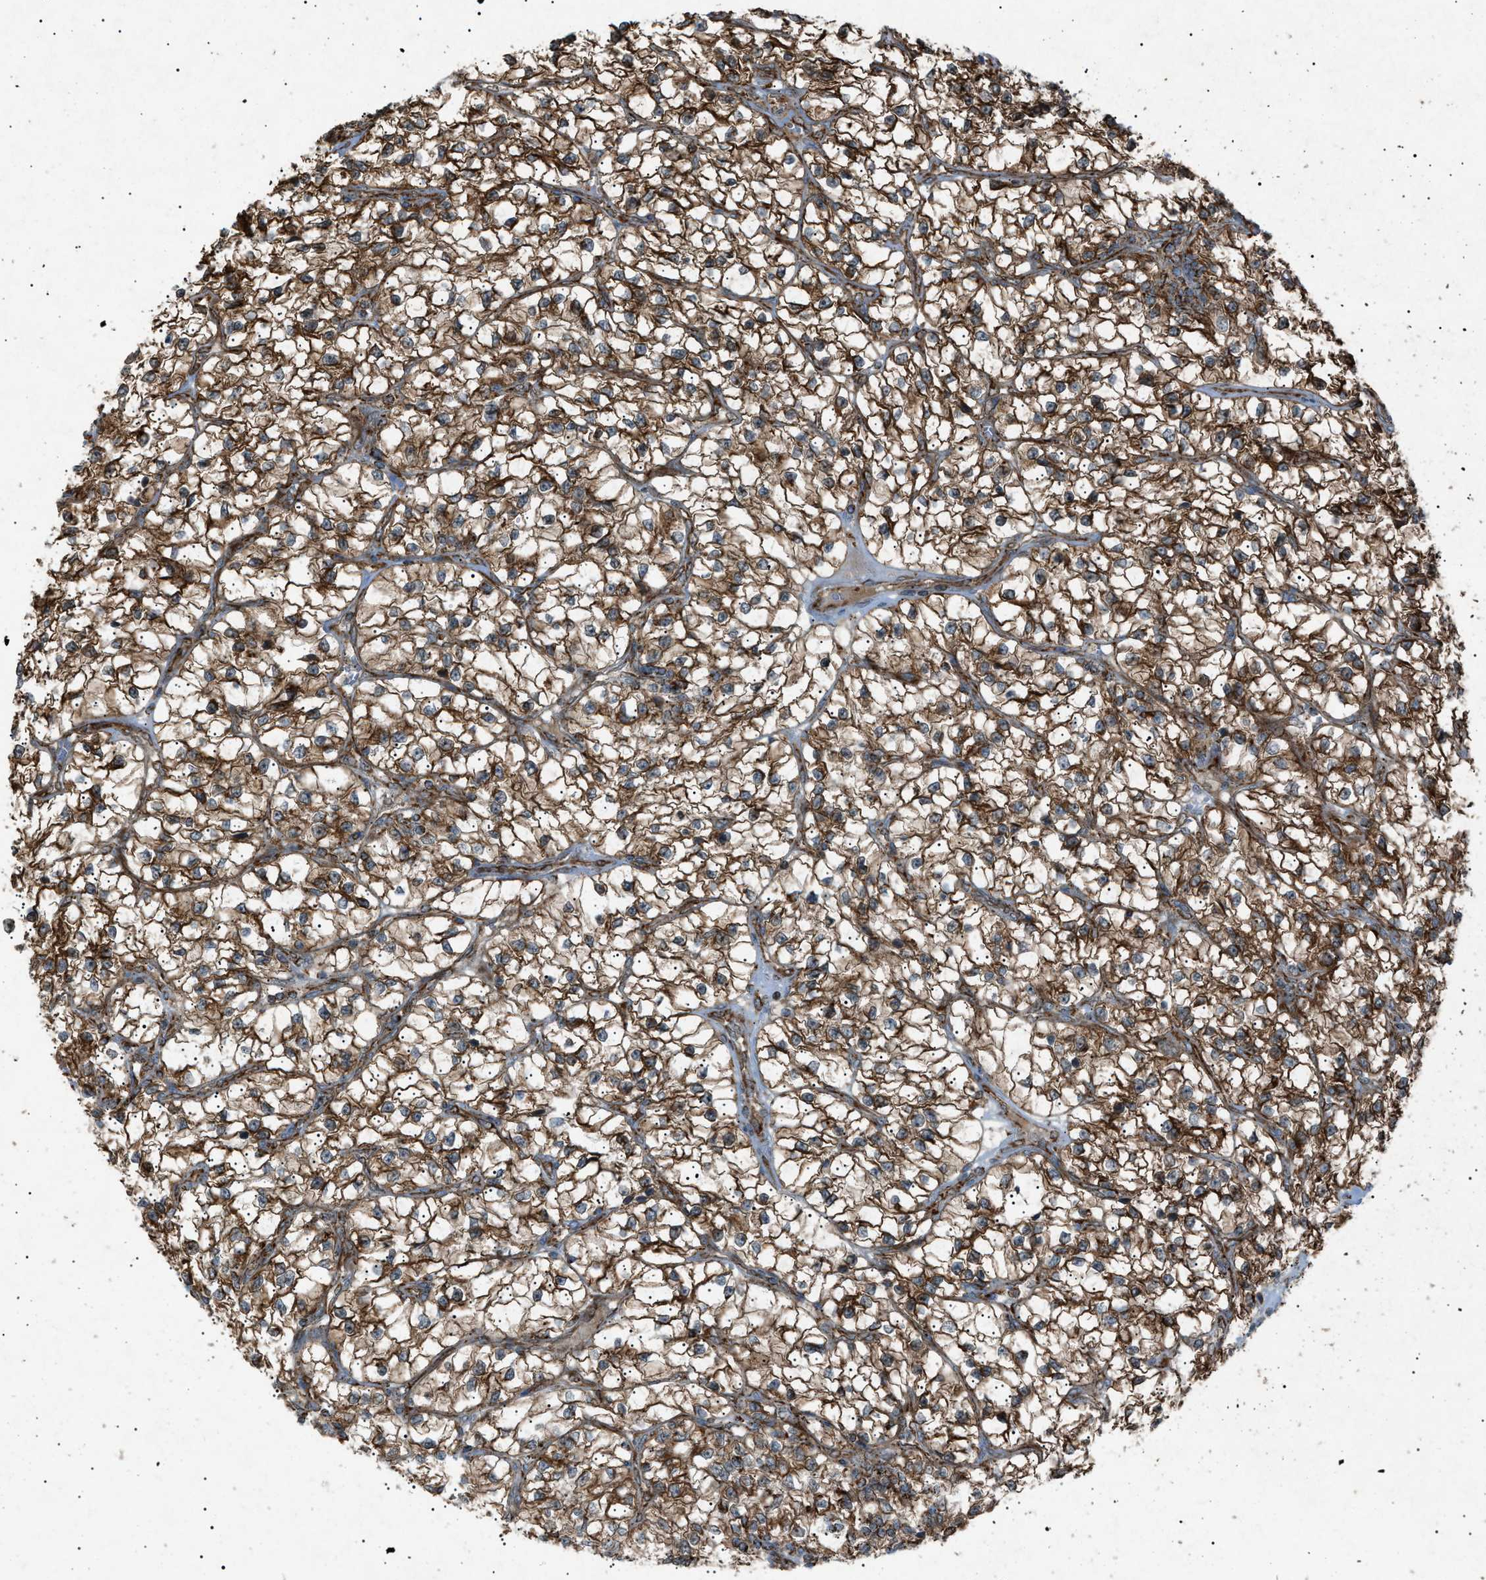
{"staining": {"intensity": "strong", "quantity": ">75%", "location": "cytoplasmic/membranous"}, "tissue": "renal cancer", "cell_type": "Tumor cells", "image_type": "cancer", "snomed": [{"axis": "morphology", "description": "Adenocarcinoma, NOS"}, {"axis": "topography", "description": "Kidney"}], "caption": "An image showing strong cytoplasmic/membranous expression in approximately >75% of tumor cells in adenocarcinoma (renal), as visualized by brown immunohistochemical staining.", "gene": "C1GALT1C1", "patient": {"sex": "female", "age": 57}}